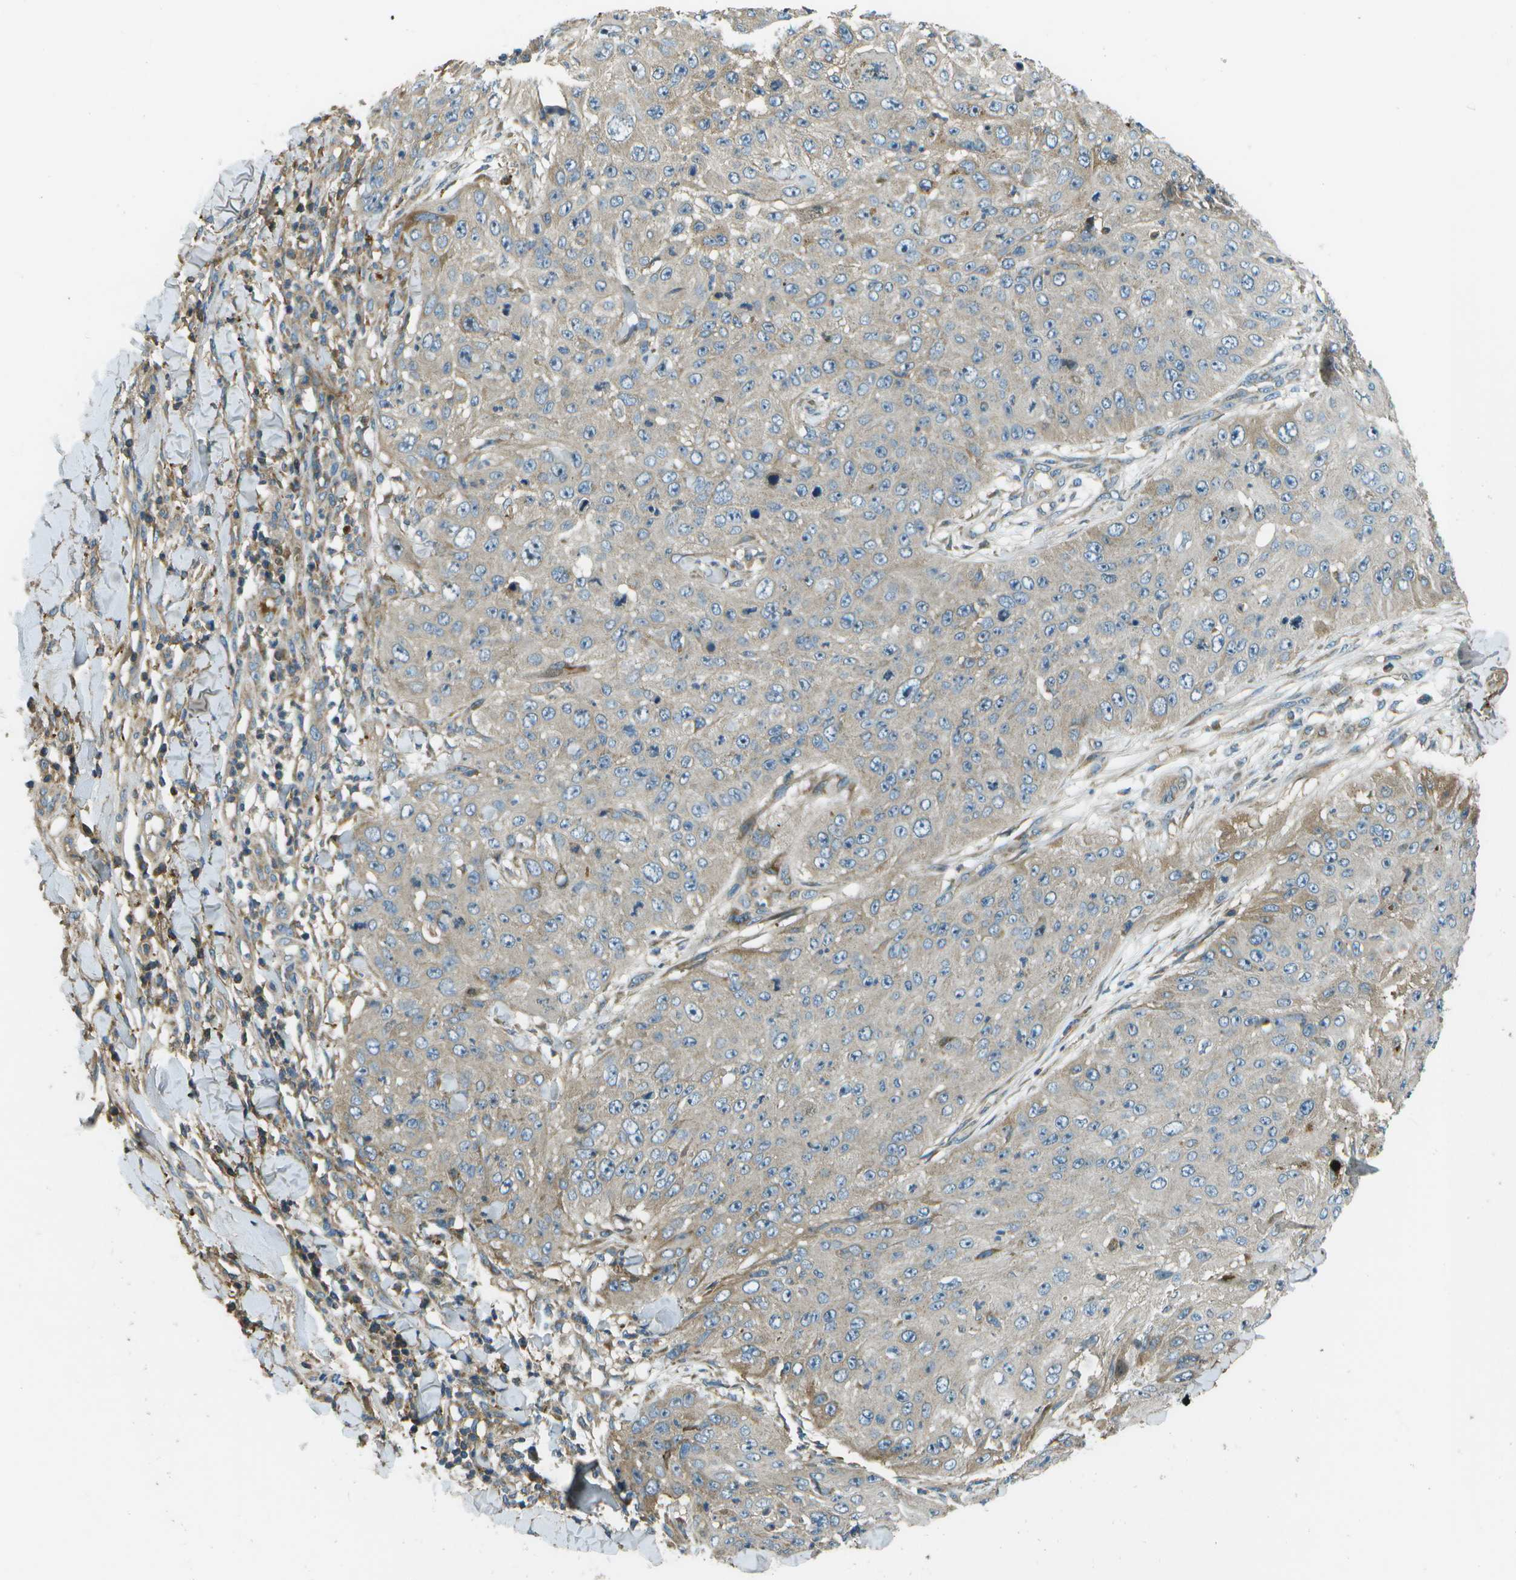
{"staining": {"intensity": "weak", "quantity": "<25%", "location": "cytoplasmic/membranous"}, "tissue": "skin cancer", "cell_type": "Tumor cells", "image_type": "cancer", "snomed": [{"axis": "morphology", "description": "Squamous cell carcinoma, NOS"}, {"axis": "topography", "description": "Skin"}], "caption": "There is no significant positivity in tumor cells of skin cancer.", "gene": "PXYLP1", "patient": {"sex": "female", "age": 80}}